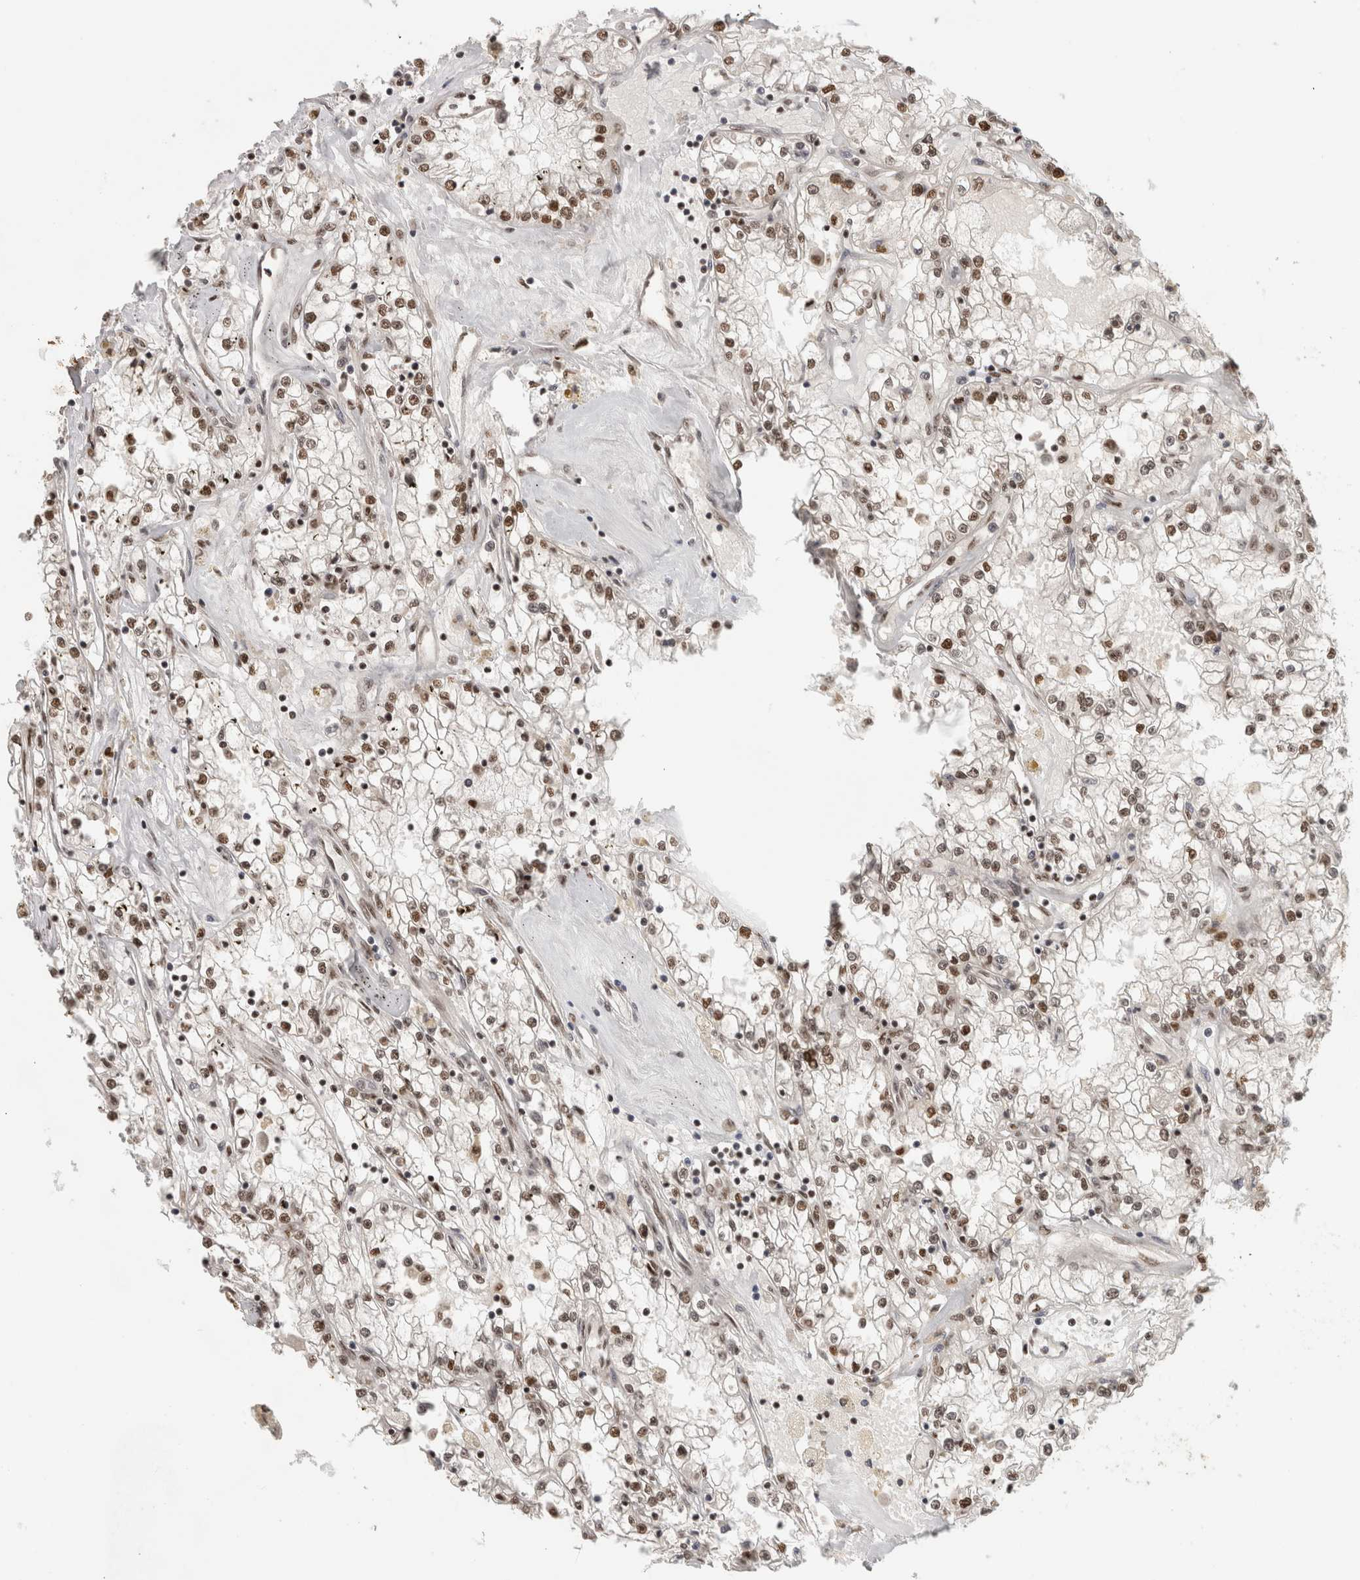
{"staining": {"intensity": "moderate", "quantity": ">75%", "location": "nuclear"}, "tissue": "renal cancer", "cell_type": "Tumor cells", "image_type": "cancer", "snomed": [{"axis": "morphology", "description": "Adenocarcinoma, NOS"}, {"axis": "topography", "description": "Kidney"}], "caption": "IHC histopathology image of neoplastic tissue: human renal adenocarcinoma stained using immunohistochemistry exhibits medium levels of moderate protein expression localized specifically in the nuclear of tumor cells, appearing as a nuclear brown color.", "gene": "EBNA1BP2", "patient": {"sex": "male", "age": 56}}